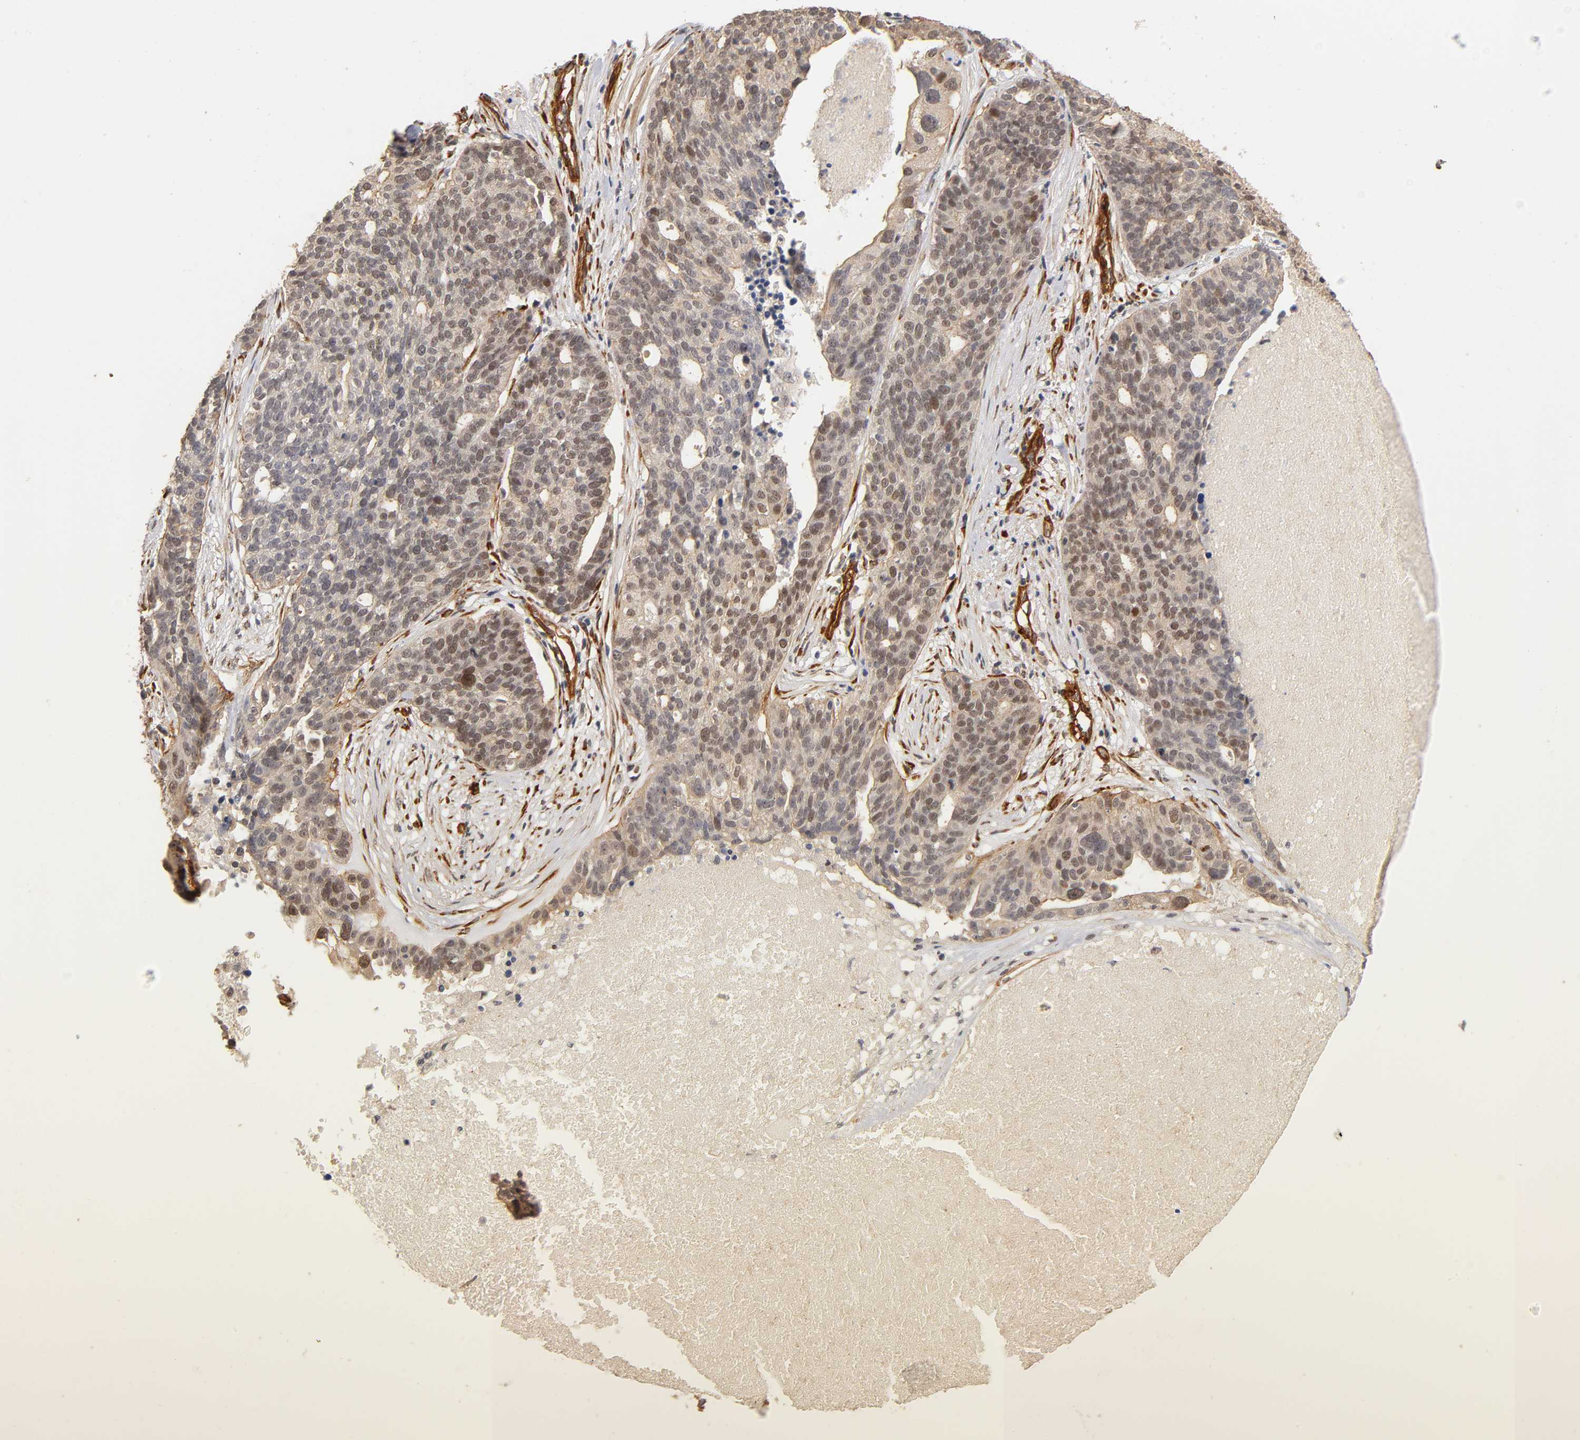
{"staining": {"intensity": "moderate", "quantity": ">75%", "location": "cytoplasmic/membranous,nuclear"}, "tissue": "ovarian cancer", "cell_type": "Tumor cells", "image_type": "cancer", "snomed": [{"axis": "morphology", "description": "Cystadenocarcinoma, serous, NOS"}, {"axis": "topography", "description": "Ovary"}], "caption": "An IHC image of neoplastic tissue is shown. Protein staining in brown labels moderate cytoplasmic/membranous and nuclear positivity in ovarian cancer within tumor cells.", "gene": "LAMB1", "patient": {"sex": "female", "age": 59}}